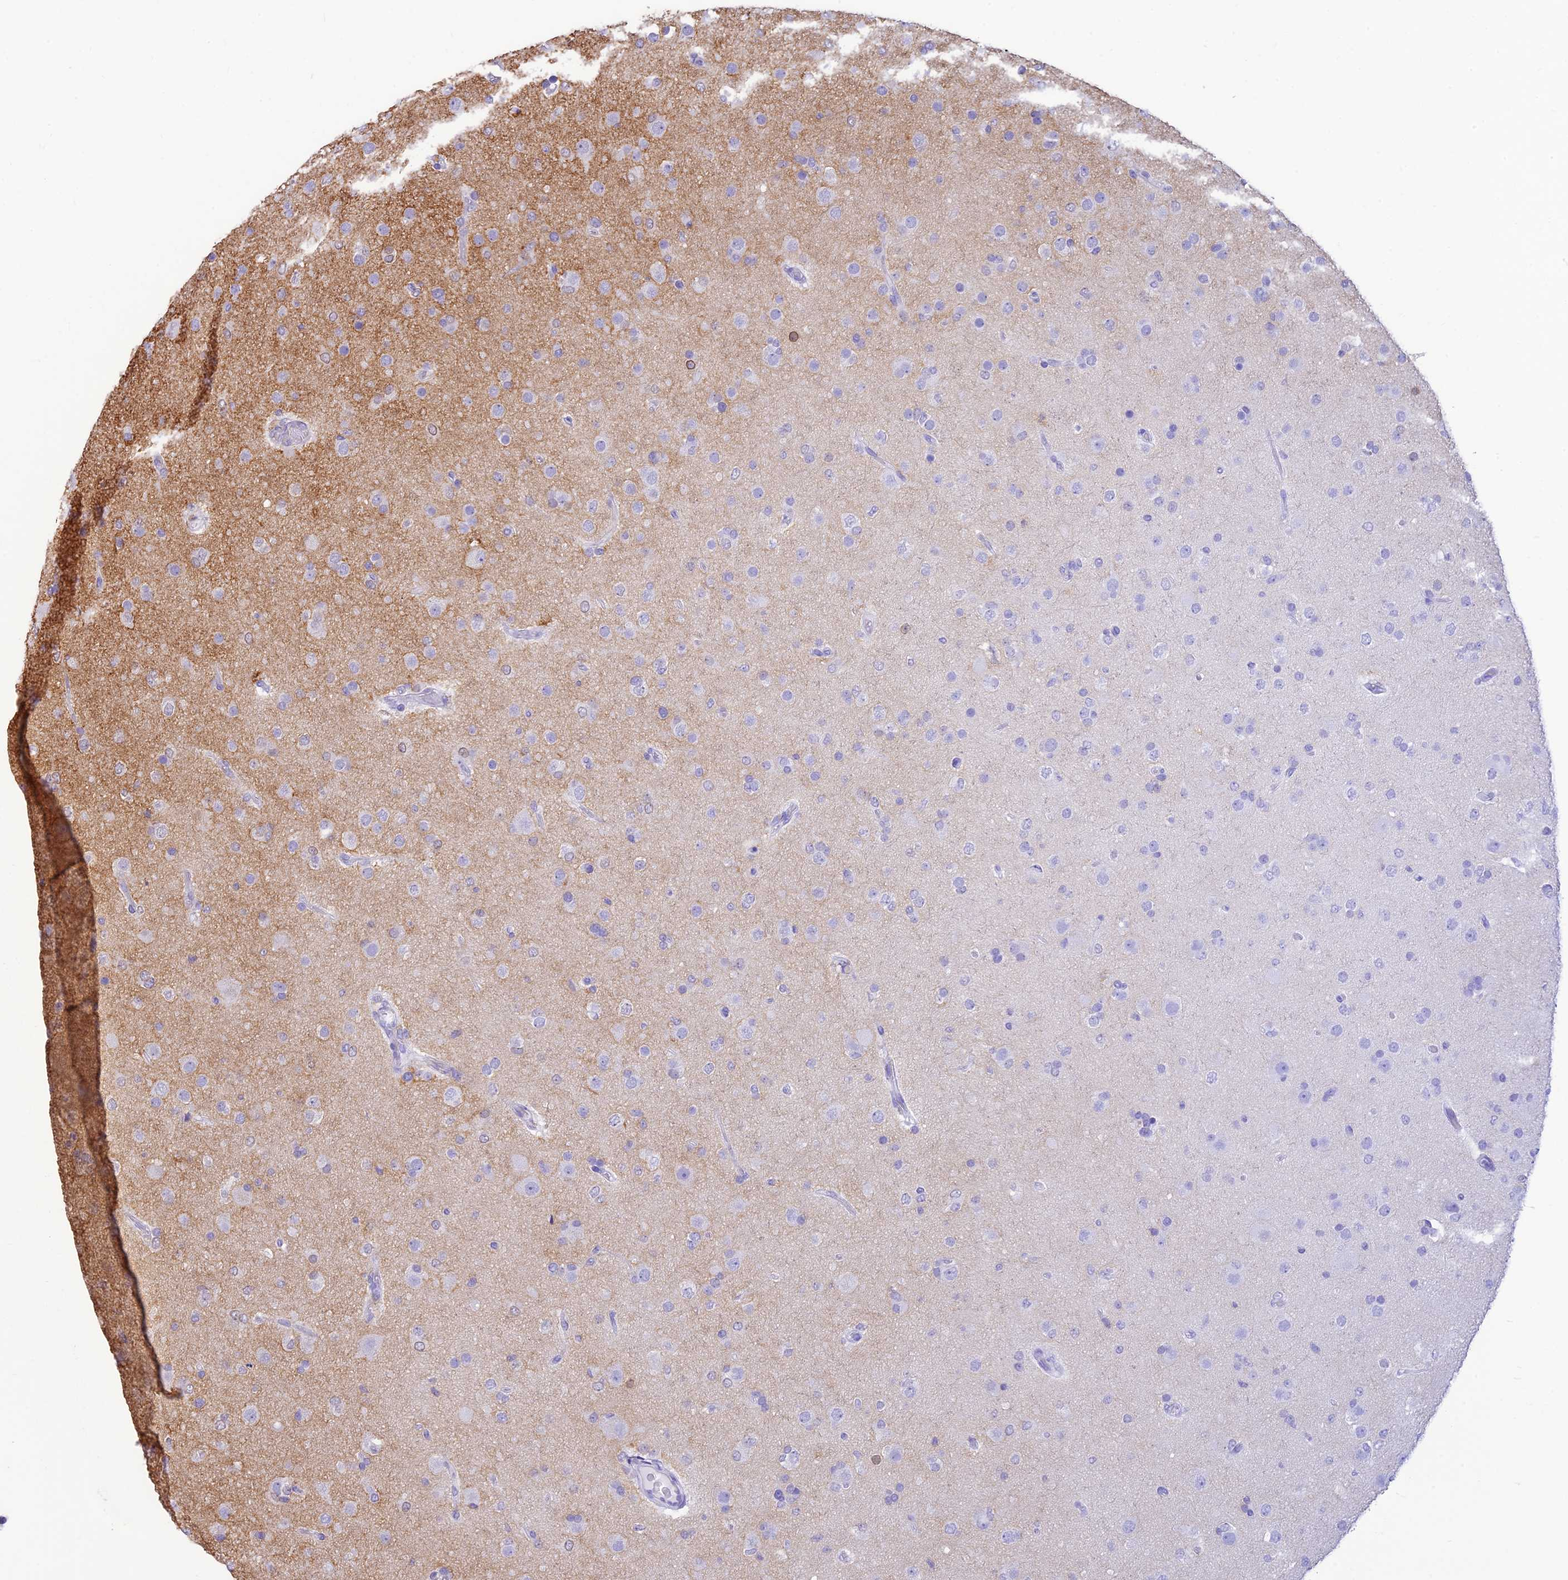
{"staining": {"intensity": "negative", "quantity": "none", "location": "none"}, "tissue": "glioma", "cell_type": "Tumor cells", "image_type": "cancer", "snomed": [{"axis": "morphology", "description": "Glioma, malignant, Low grade"}, {"axis": "topography", "description": "Brain"}], "caption": "An immunohistochemistry photomicrograph of glioma is shown. There is no staining in tumor cells of glioma.", "gene": "ST8SIA5", "patient": {"sex": "male", "age": 65}}